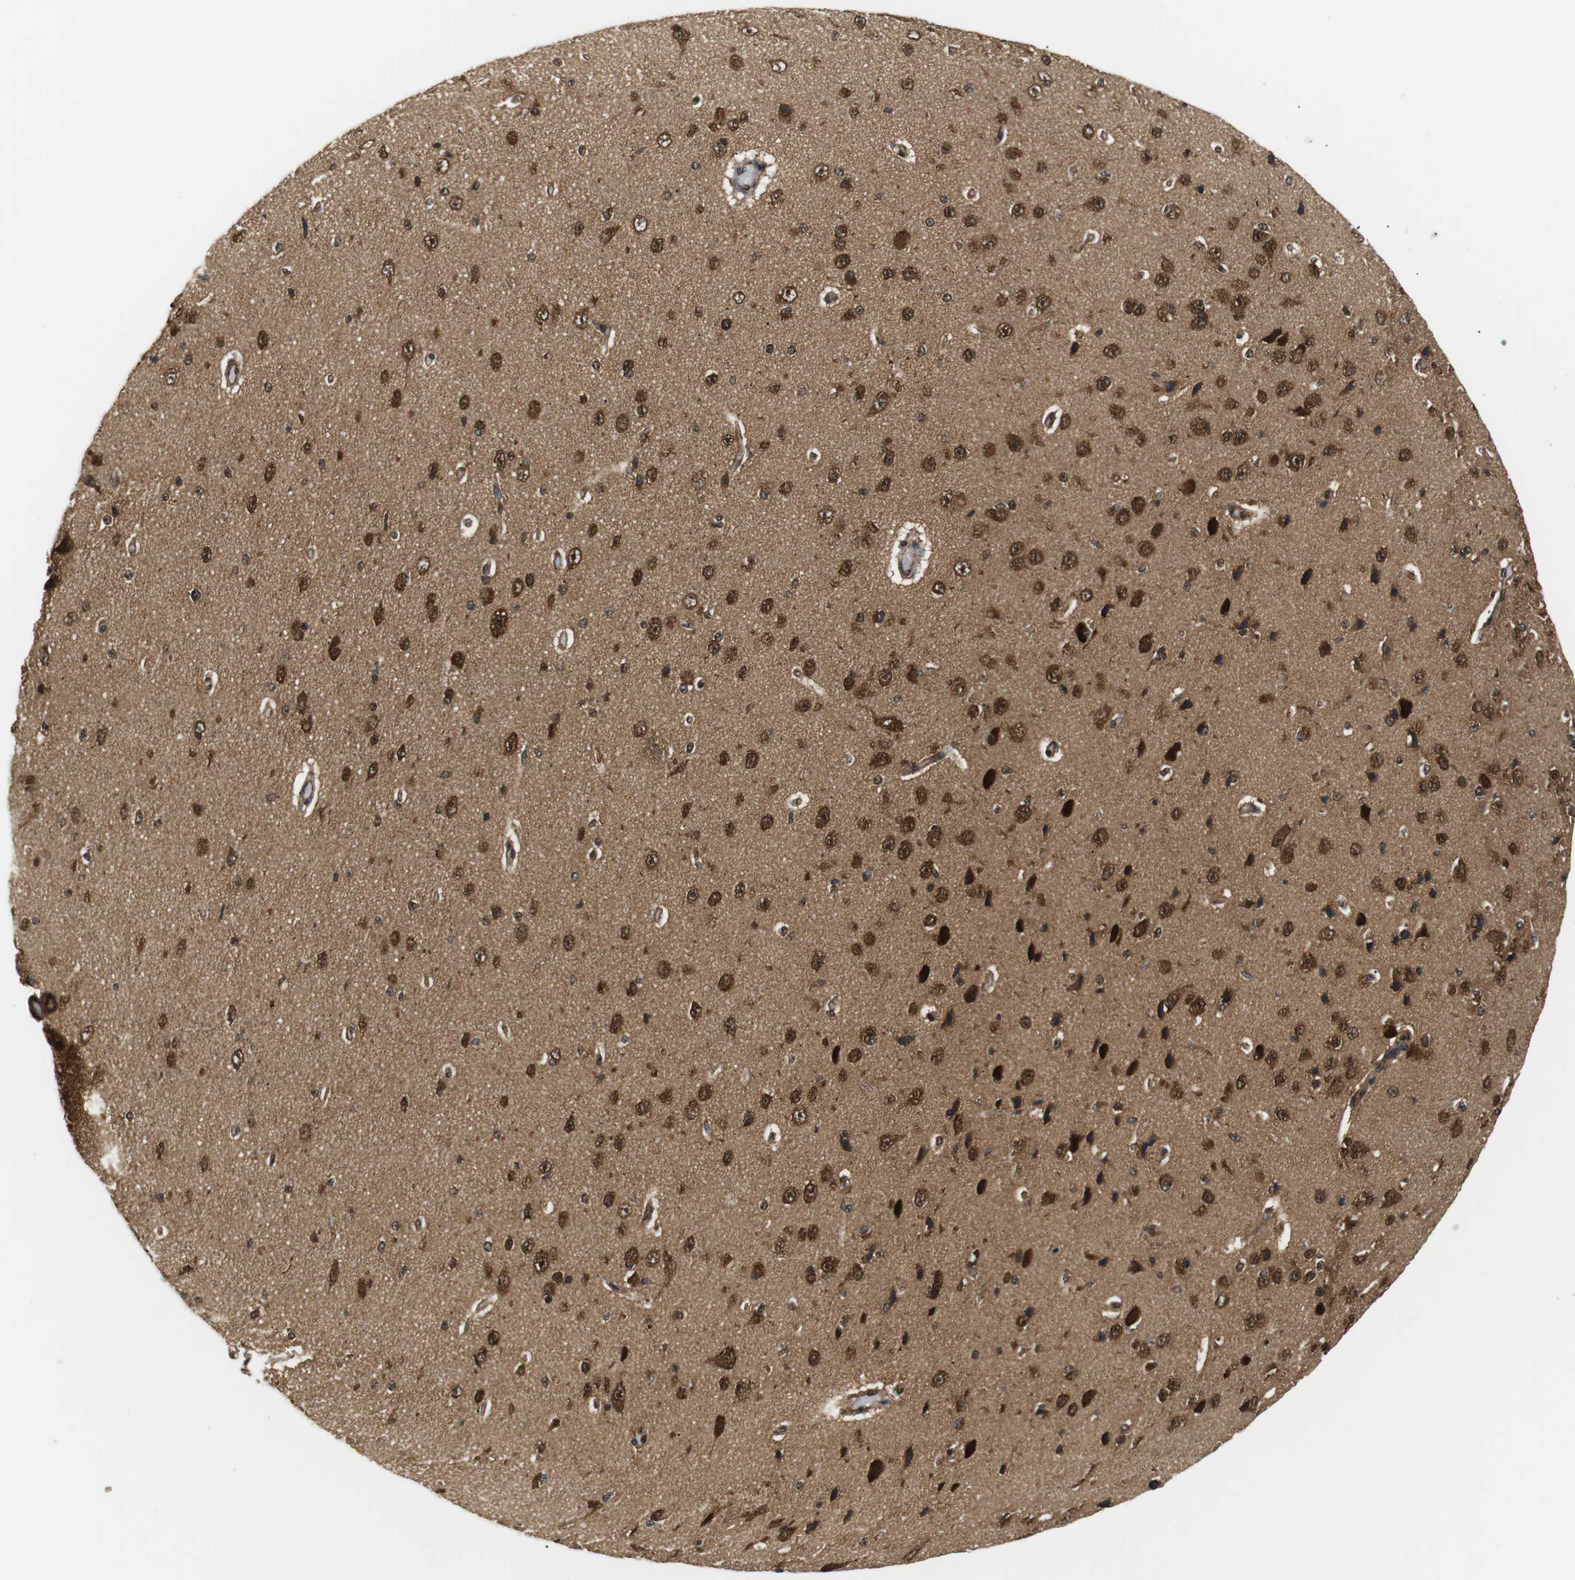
{"staining": {"intensity": "moderate", "quantity": ">75%", "location": "cytoplasmic/membranous,nuclear"}, "tissue": "cerebral cortex", "cell_type": "Endothelial cells", "image_type": "normal", "snomed": [{"axis": "morphology", "description": "Normal tissue, NOS"}, {"axis": "morphology", "description": "Developmental malformation"}, {"axis": "topography", "description": "Cerebral cortex"}], "caption": "IHC (DAB) staining of unremarkable cerebral cortex exhibits moderate cytoplasmic/membranous,nuclear protein staining in about >75% of endothelial cells.", "gene": "CSNK2B", "patient": {"sex": "female", "age": 30}}